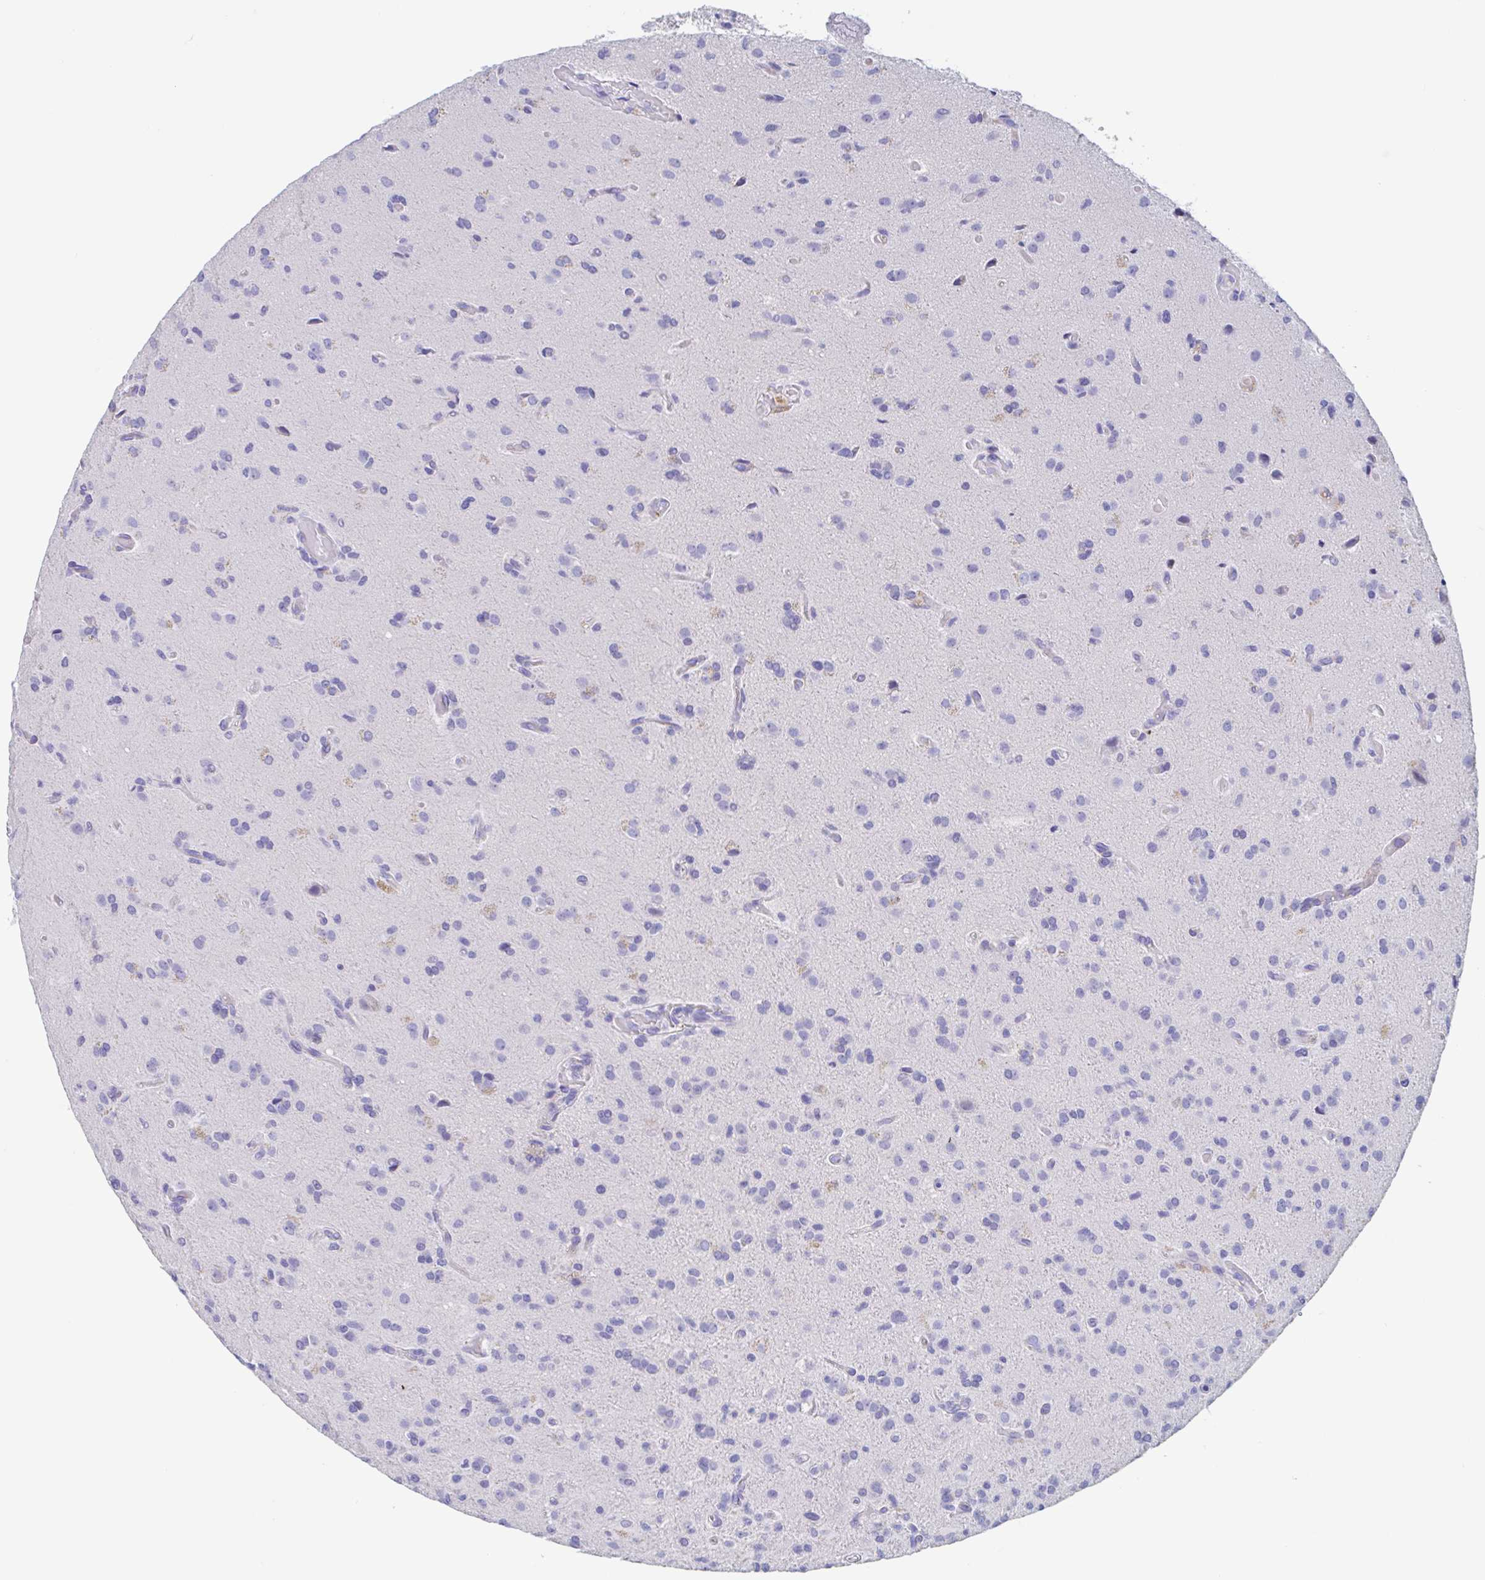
{"staining": {"intensity": "negative", "quantity": "none", "location": "none"}, "tissue": "glioma", "cell_type": "Tumor cells", "image_type": "cancer", "snomed": [{"axis": "morphology", "description": "Glioma, malignant, High grade"}, {"axis": "topography", "description": "Brain"}], "caption": "This is an IHC micrograph of malignant high-grade glioma. There is no positivity in tumor cells.", "gene": "ZNHIT2", "patient": {"sex": "male", "age": 55}}